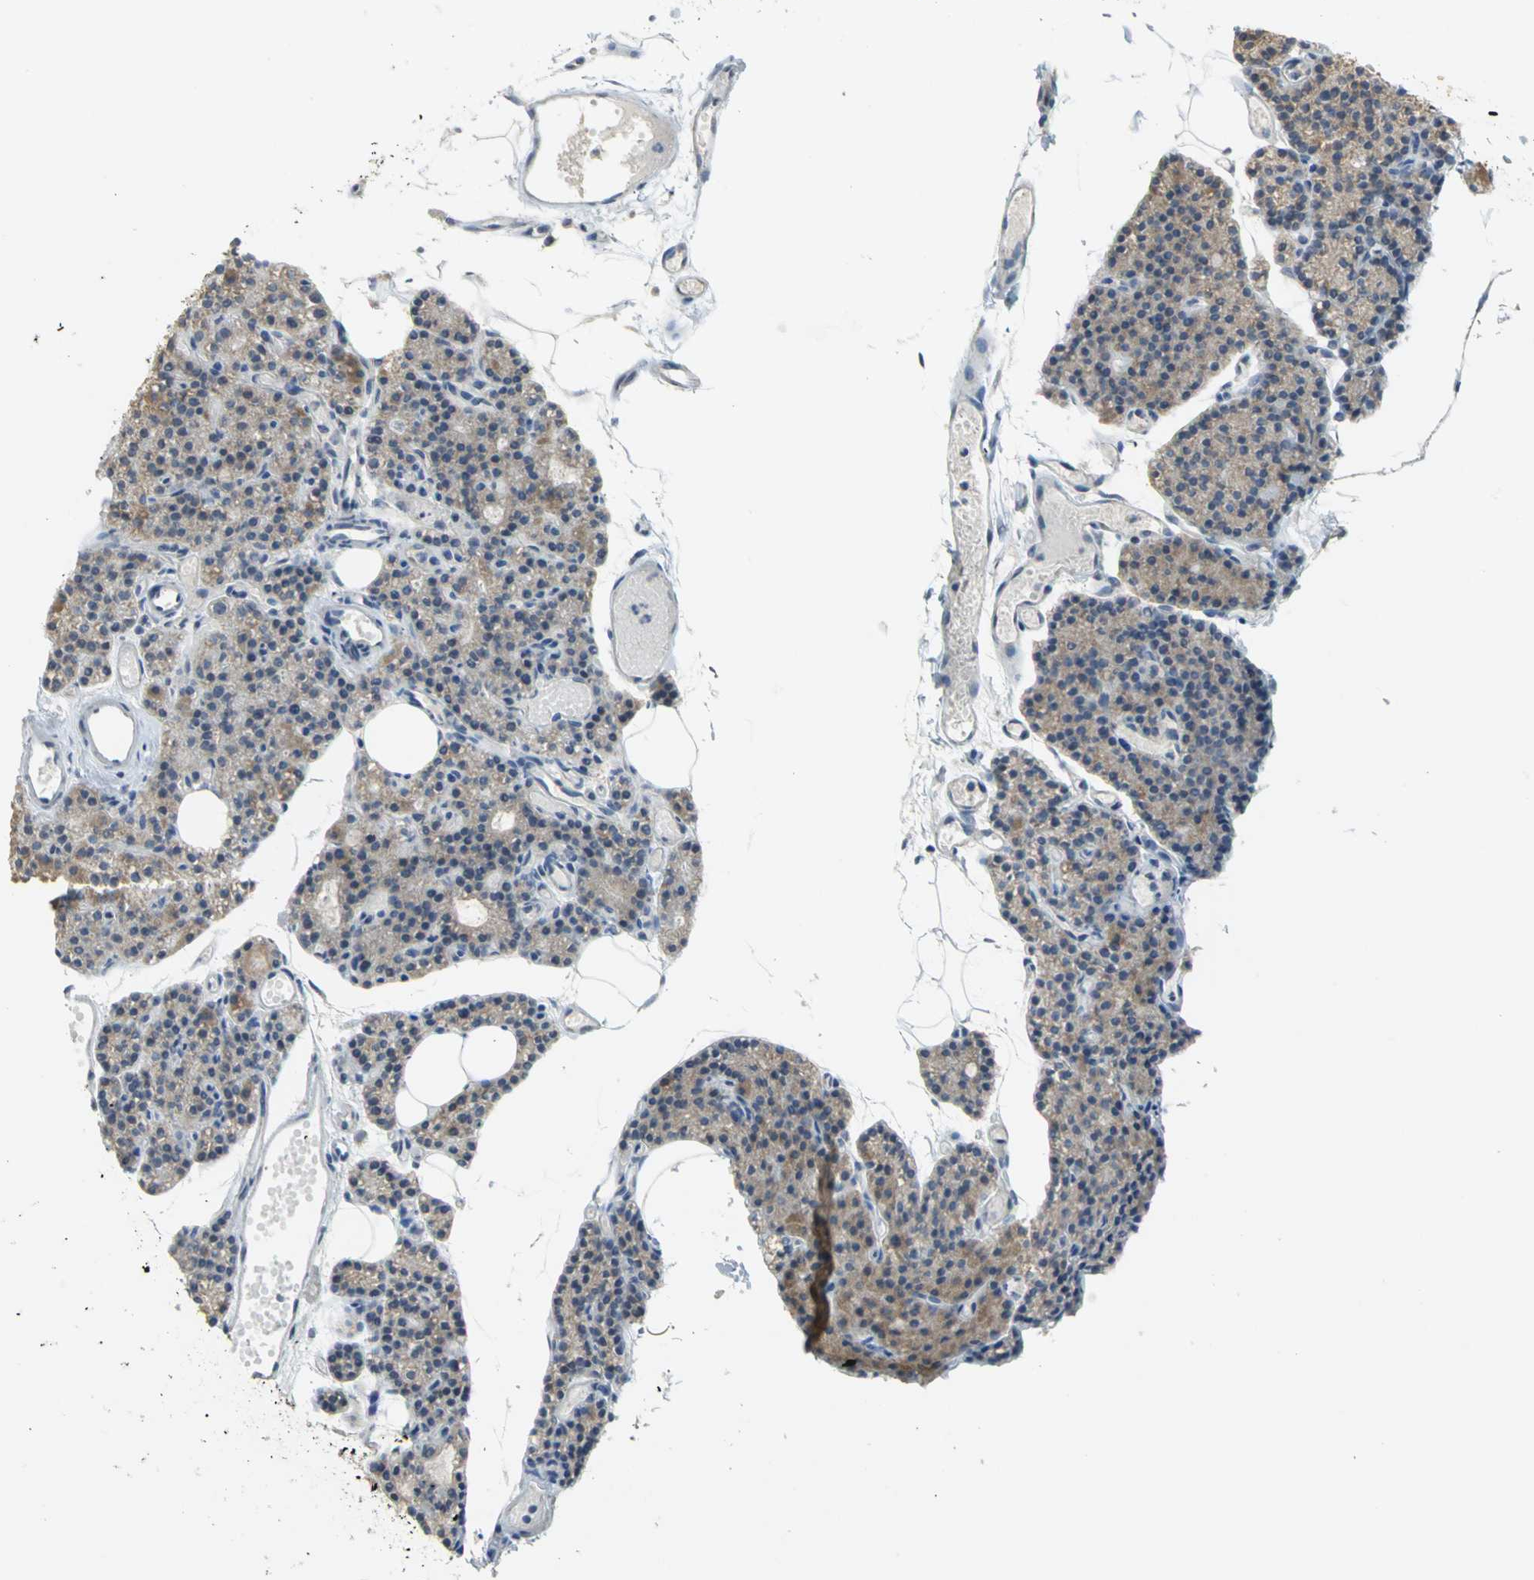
{"staining": {"intensity": "weak", "quantity": ">75%", "location": "cytoplasmic/membranous"}, "tissue": "parathyroid gland", "cell_type": "Glandular cells", "image_type": "normal", "snomed": [{"axis": "morphology", "description": "Normal tissue, NOS"}, {"axis": "topography", "description": "Parathyroid gland"}], "caption": "Immunohistochemical staining of benign parathyroid gland demonstrates >75% levels of weak cytoplasmic/membranous protein expression in approximately >75% of glandular cells.", "gene": "HTR1F", "patient": {"sex": "female", "age": 60}}